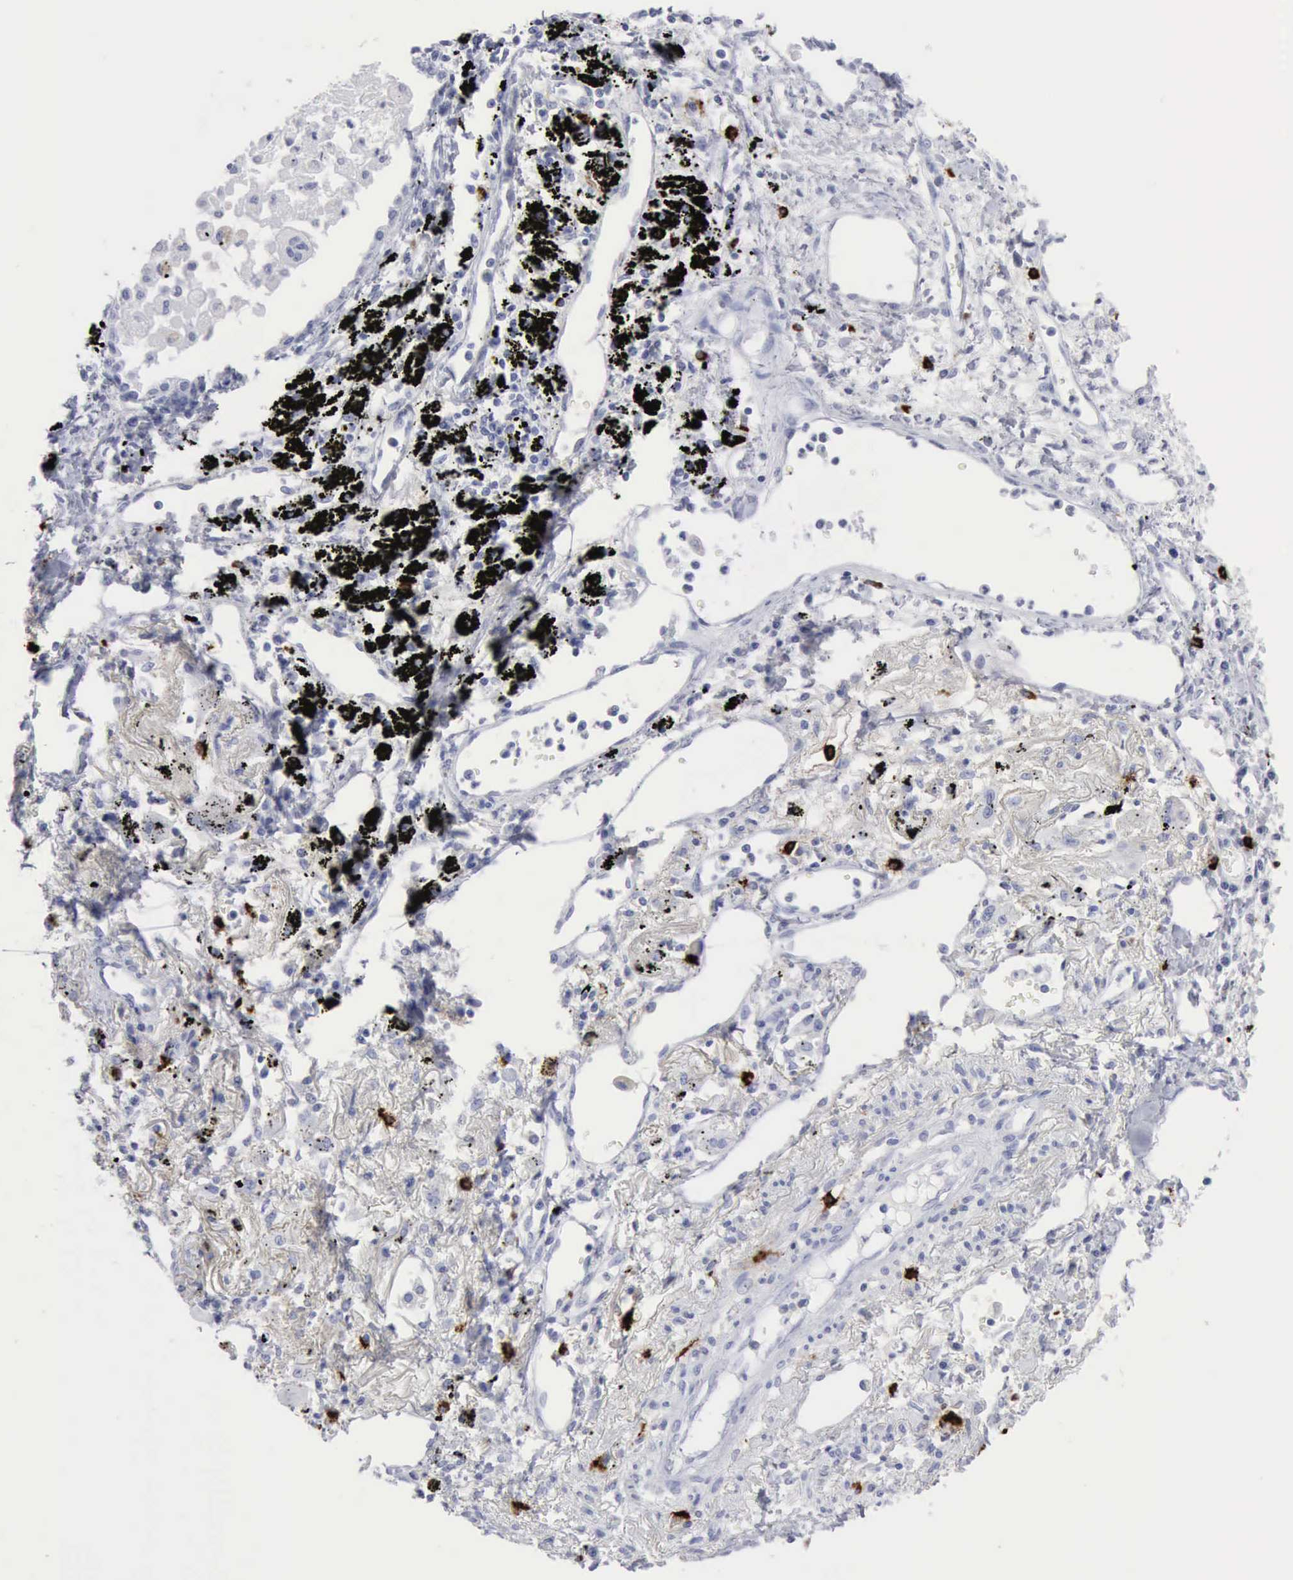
{"staining": {"intensity": "negative", "quantity": "none", "location": "none"}, "tissue": "lung cancer", "cell_type": "Tumor cells", "image_type": "cancer", "snomed": [{"axis": "morphology", "description": "Squamous cell carcinoma, NOS"}, {"axis": "topography", "description": "Lung"}], "caption": "Lung cancer (squamous cell carcinoma) was stained to show a protein in brown. There is no significant staining in tumor cells.", "gene": "CMA1", "patient": {"sex": "male", "age": 71}}